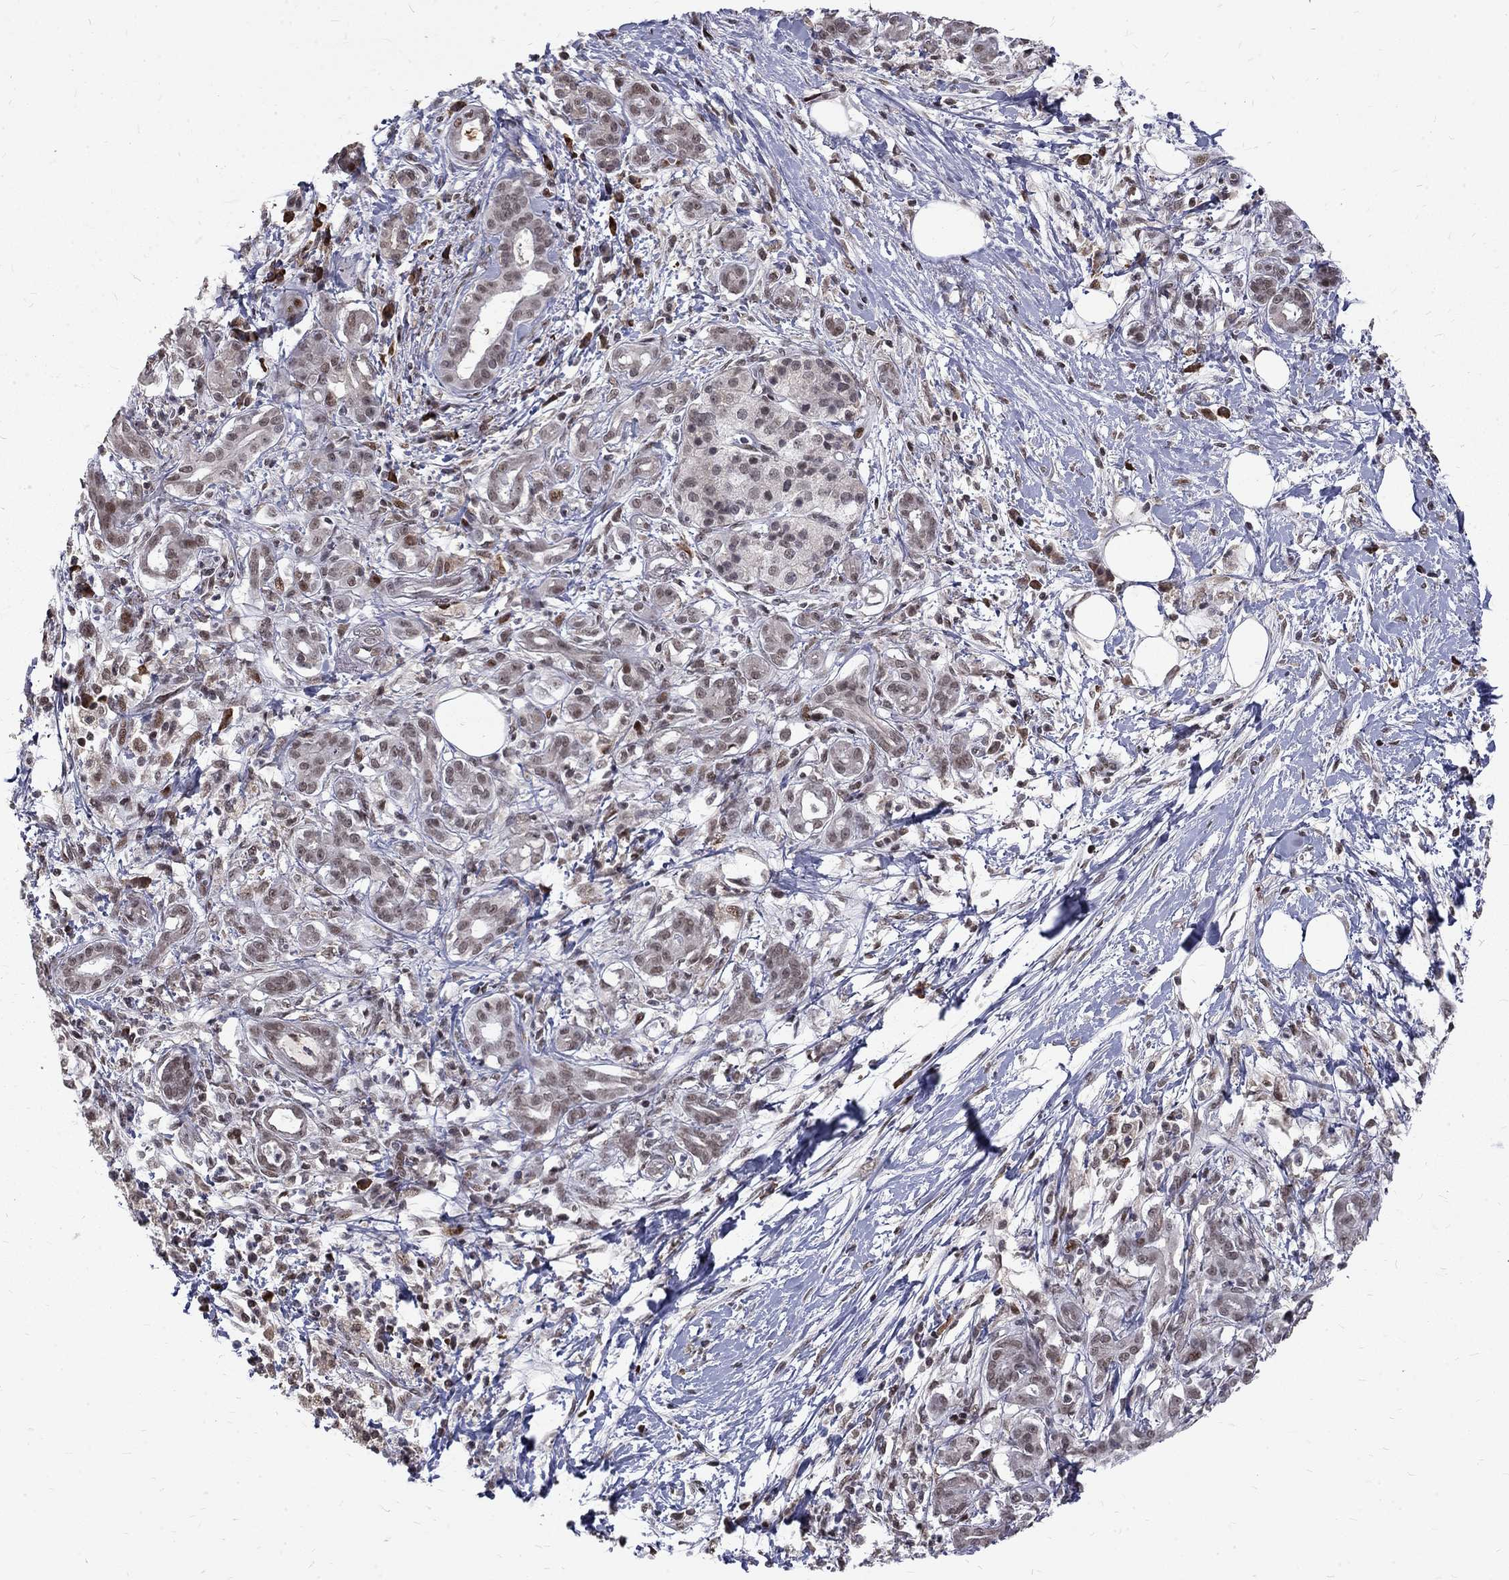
{"staining": {"intensity": "negative", "quantity": "none", "location": "none"}, "tissue": "pancreatic cancer", "cell_type": "Tumor cells", "image_type": "cancer", "snomed": [{"axis": "morphology", "description": "Adenocarcinoma, NOS"}, {"axis": "topography", "description": "Pancreas"}], "caption": "Human adenocarcinoma (pancreatic) stained for a protein using immunohistochemistry (IHC) demonstrates no staining in tumor cells.", "gene": "TCEAL1", "patient": {"sex": "male", "age": 72}}